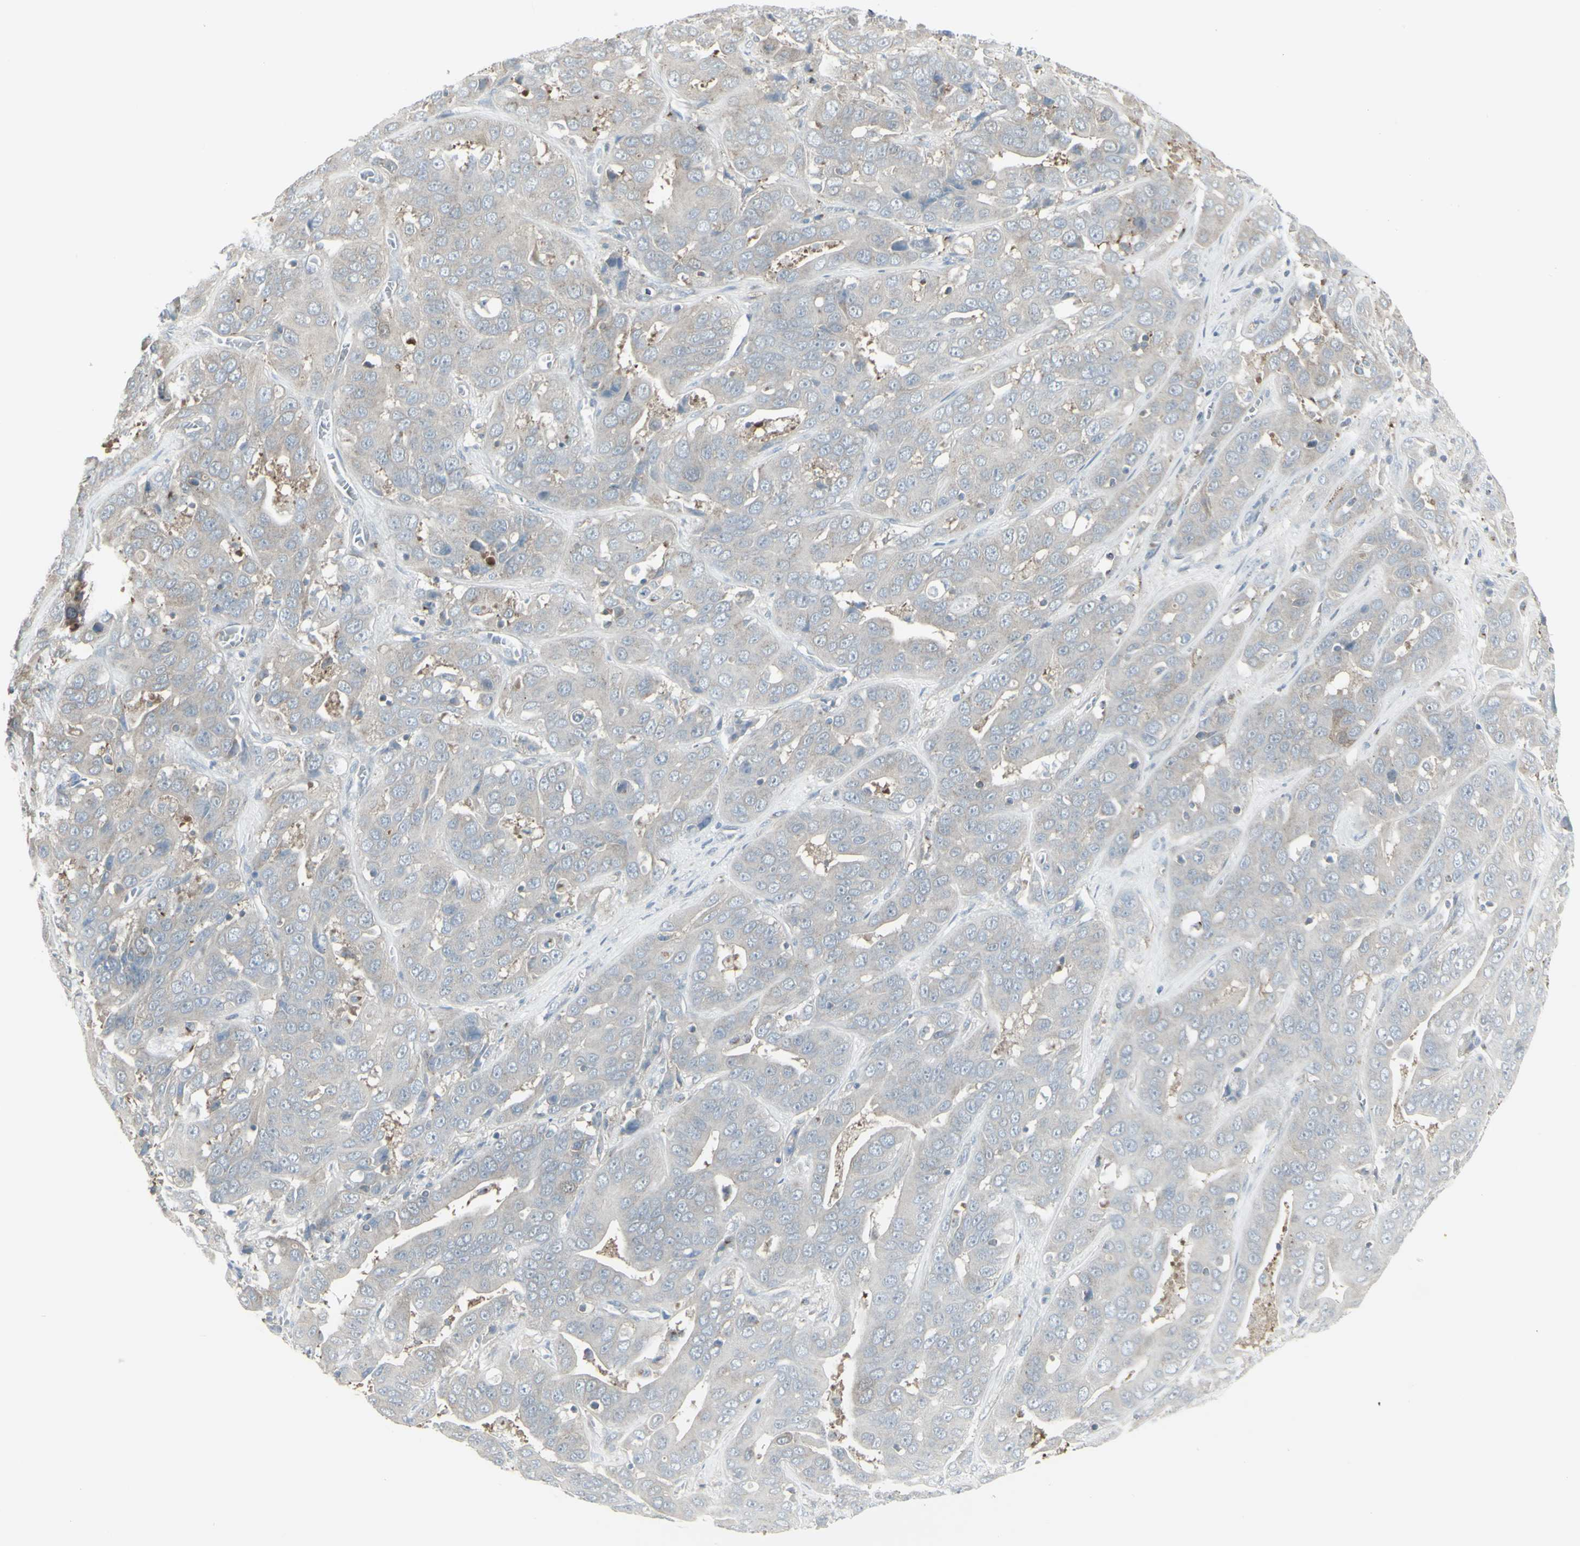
{"staining": {"intensity": "negative", "quantity": "none", "location": "none"}, "tissue": "liver cancer", "cell_type": "Tumor cells", "image_type": "cancer", "snomed": [{"axis": "morphology", "description": "Cholangiocarcinoma"}, {"axis": "topography", "description": "Liver"}], "caption": "High power microscopy photomicrograph of an immunohistochemistry photomicrograph of liver cancer, revealing no significant expression in tumor cells. The staining was performed using DAB to visualize the protein expression in brown, while the nuclei were stained in blue with hematoxylin (Magnification: 20x).", "gene": "GALNT6", "patient": {"sex": "female", "age": 52}}